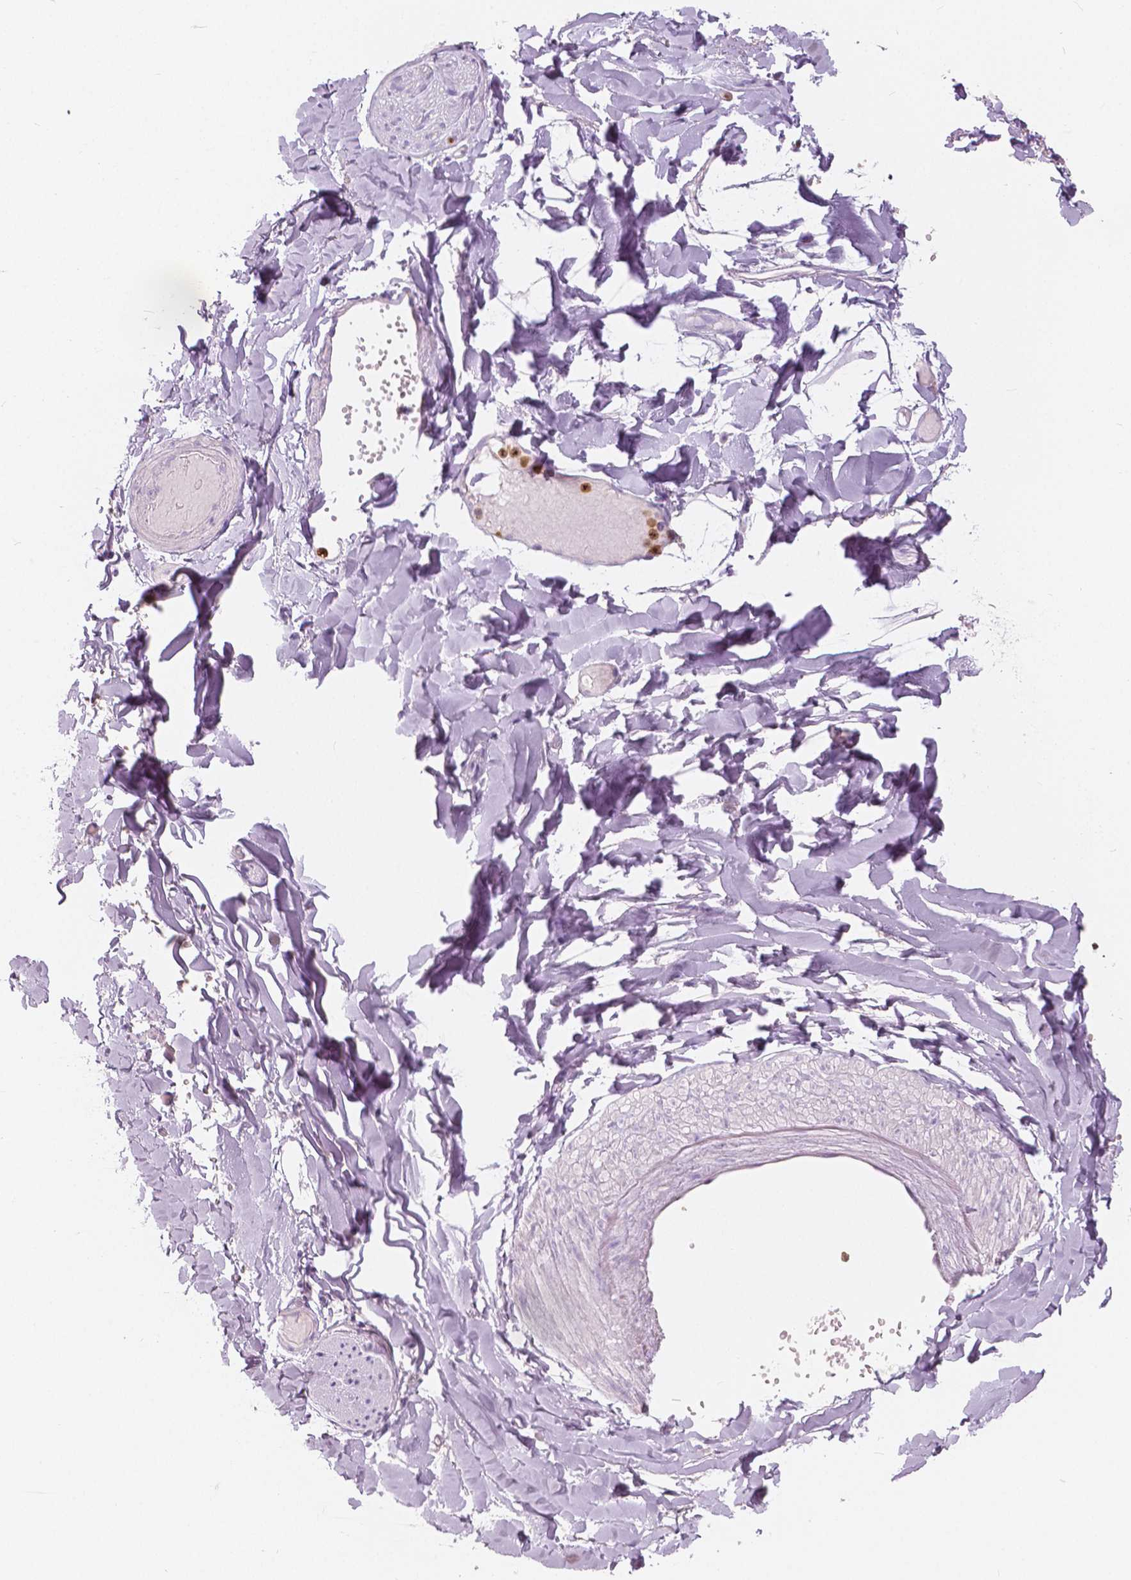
{"staining": {"intensity": "negative", "quantity": "none", "location": "none"}, "tissue": "adipose tissue", "cell_type": "Adipocytes", "image_type": "normal", "snomed": [{"axis": "morphology", "description": "Normal tissue, NOS"}, {"axis": "topography", "description": "Gallbladder"}, {"axis": "topography", "description": "Peripheral nerve tissue"}], "caption": "IHC of benign adipose tissue exhibits no positivity in adipocytes.", "gene": "CXCR2", "patient": {"sex": "female", "age": 45}}